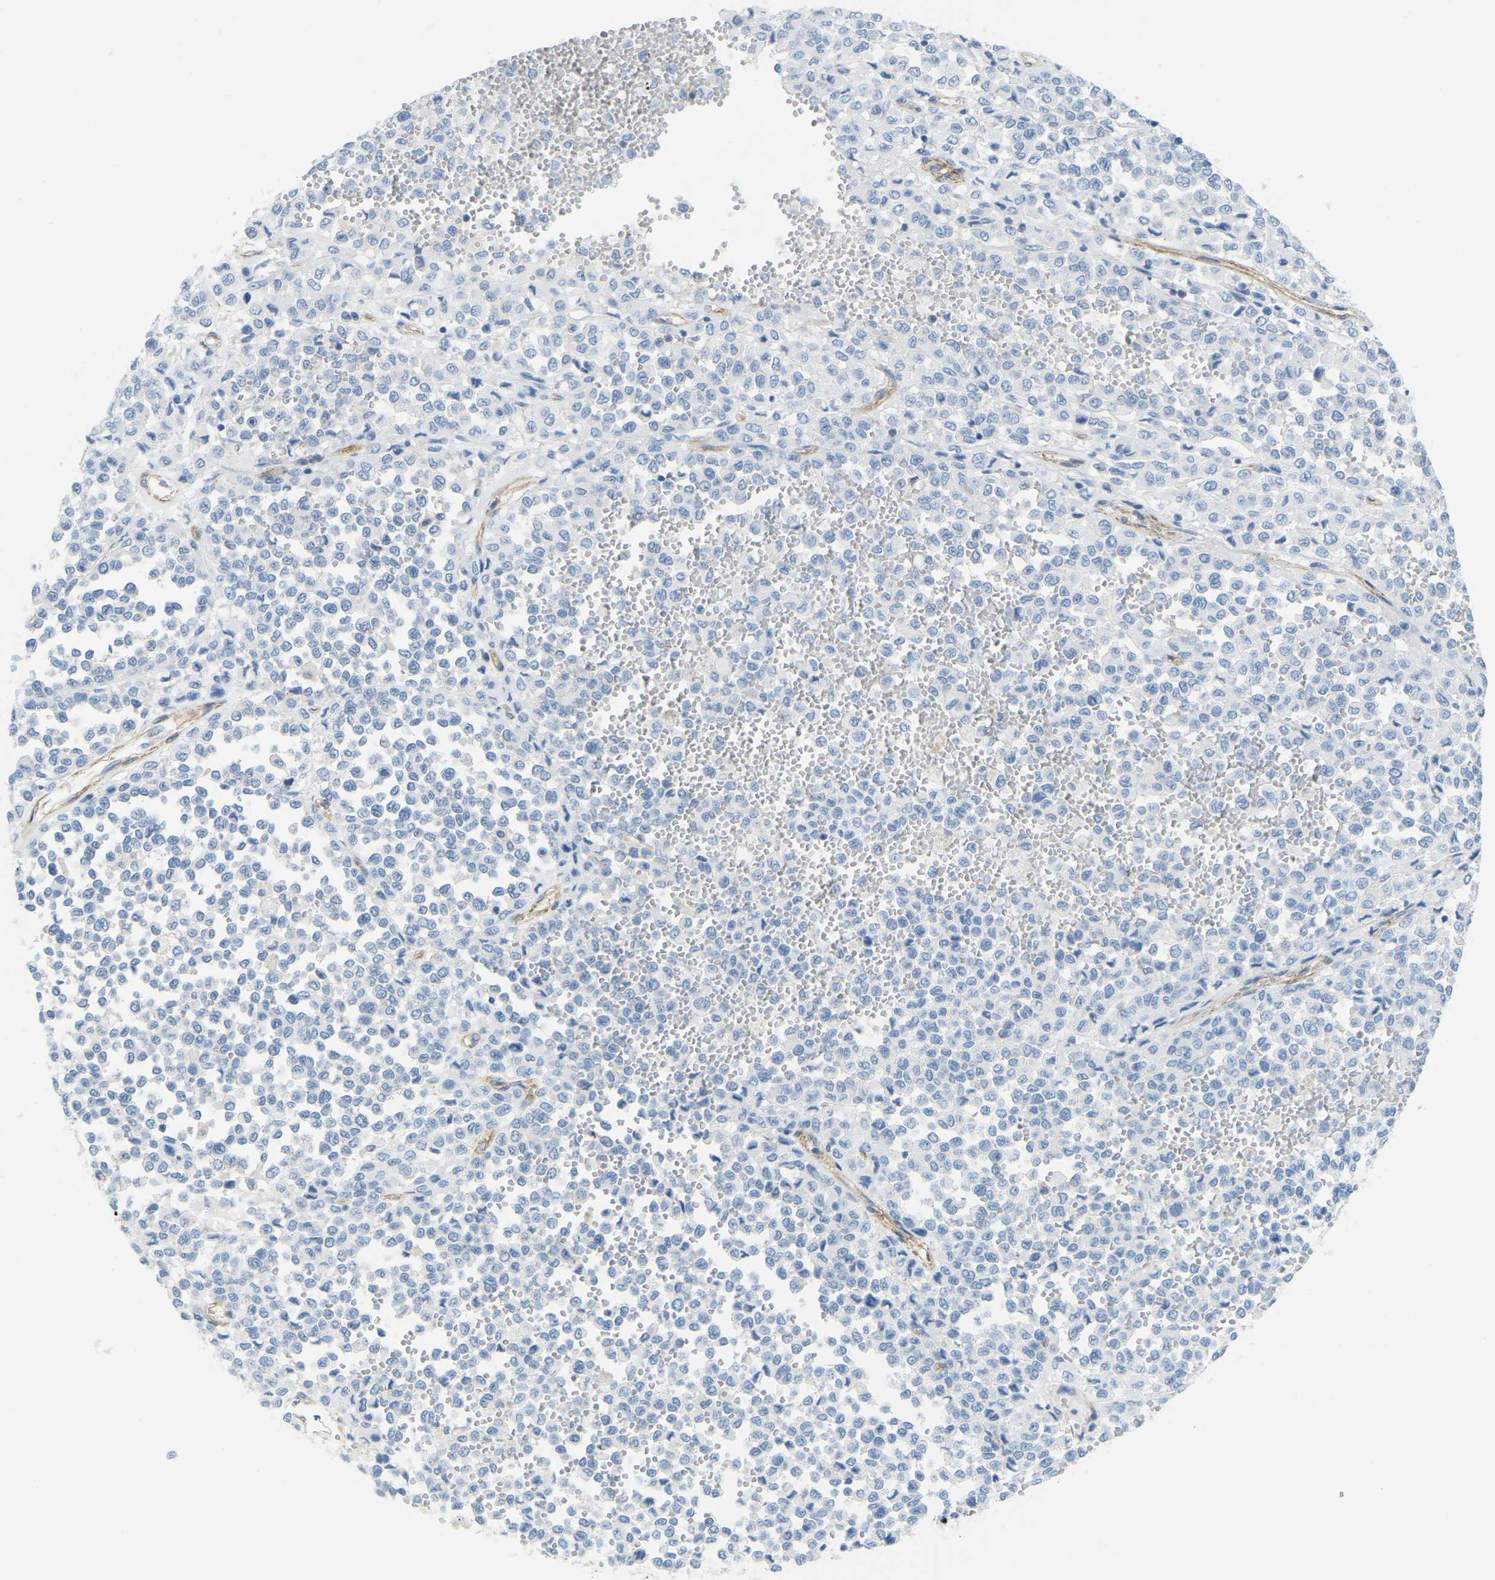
{"staining": {"intensity": "negative", "quantity": "none", "location": "none"}, "tissue": "melanoma", "cell_type": "Tumor cells", "image_type": "cancer", "snomed": [{"axis": "morphology", "description": "Malignant melanoma, Metastatic site"}, {"axis": "topography", "description": "Pancreas"}], "caption": "This is a histopathology image of IHC staining of malignant melanoma (metastatic site), which shows no positivity in tumor cells.", "gene": "MYL3", "patient": {"sex": "female", "age": 30}}